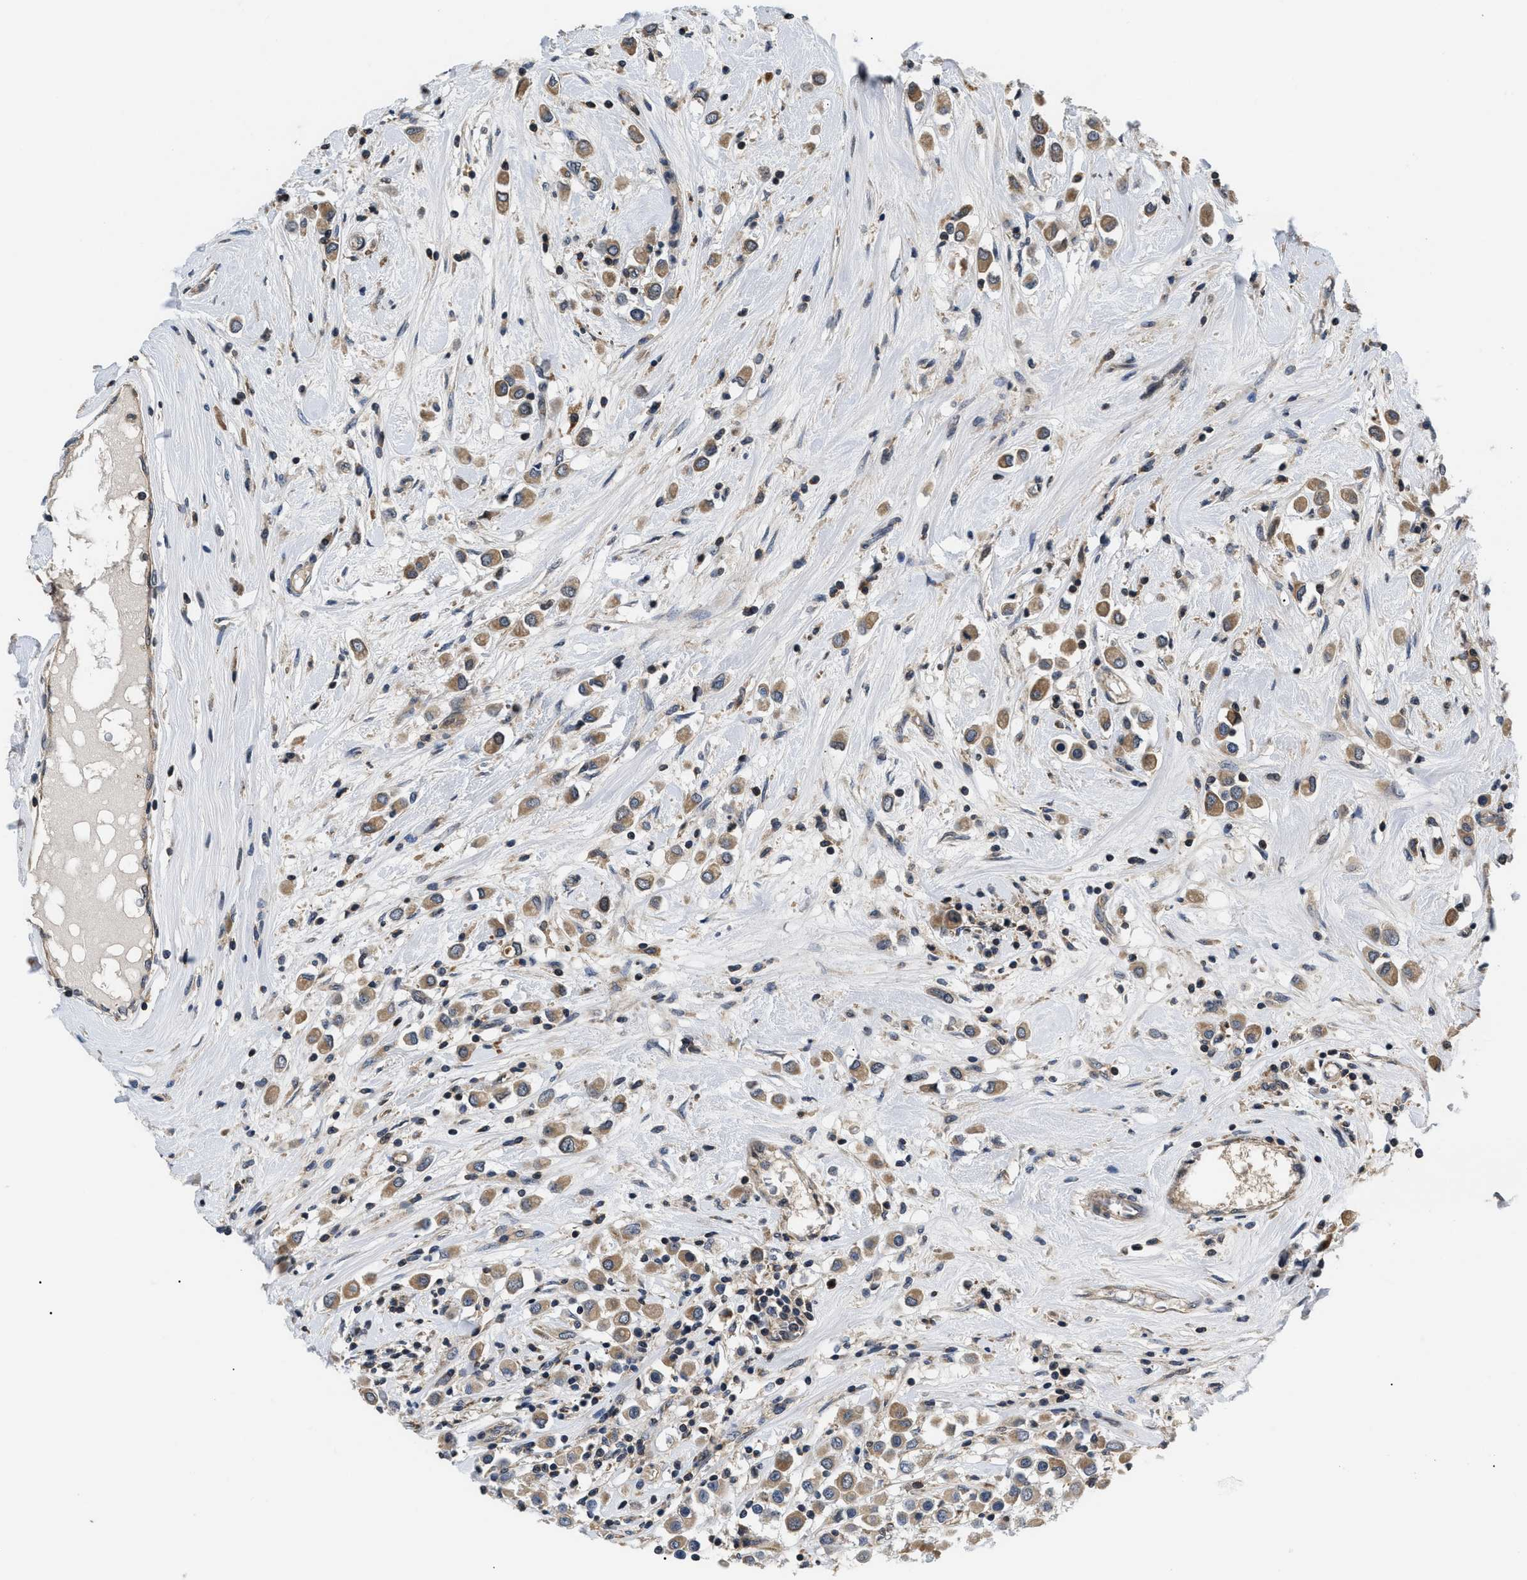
{"staining": {"intensity": "moderate", "quantity": ">75%", "location": "cytoplasmic/membranous"}, "tissue": "breast cancer", "cell_type": "Tumor cells", "image_type": "cancer", "snomed": [{"axis": "morphology", "description": "Duct carcinoma"}, {"axis": "topography", "description": "Breast"}], "caption": "Protein staining of breast cancer (intraductal carcinoma) tissue demonstrates moderate cytoplasmic/membranous expression in about >75% of tumor cells.", "gene": "HMGCR", "patient": {"sex": "female", "age": 61}}